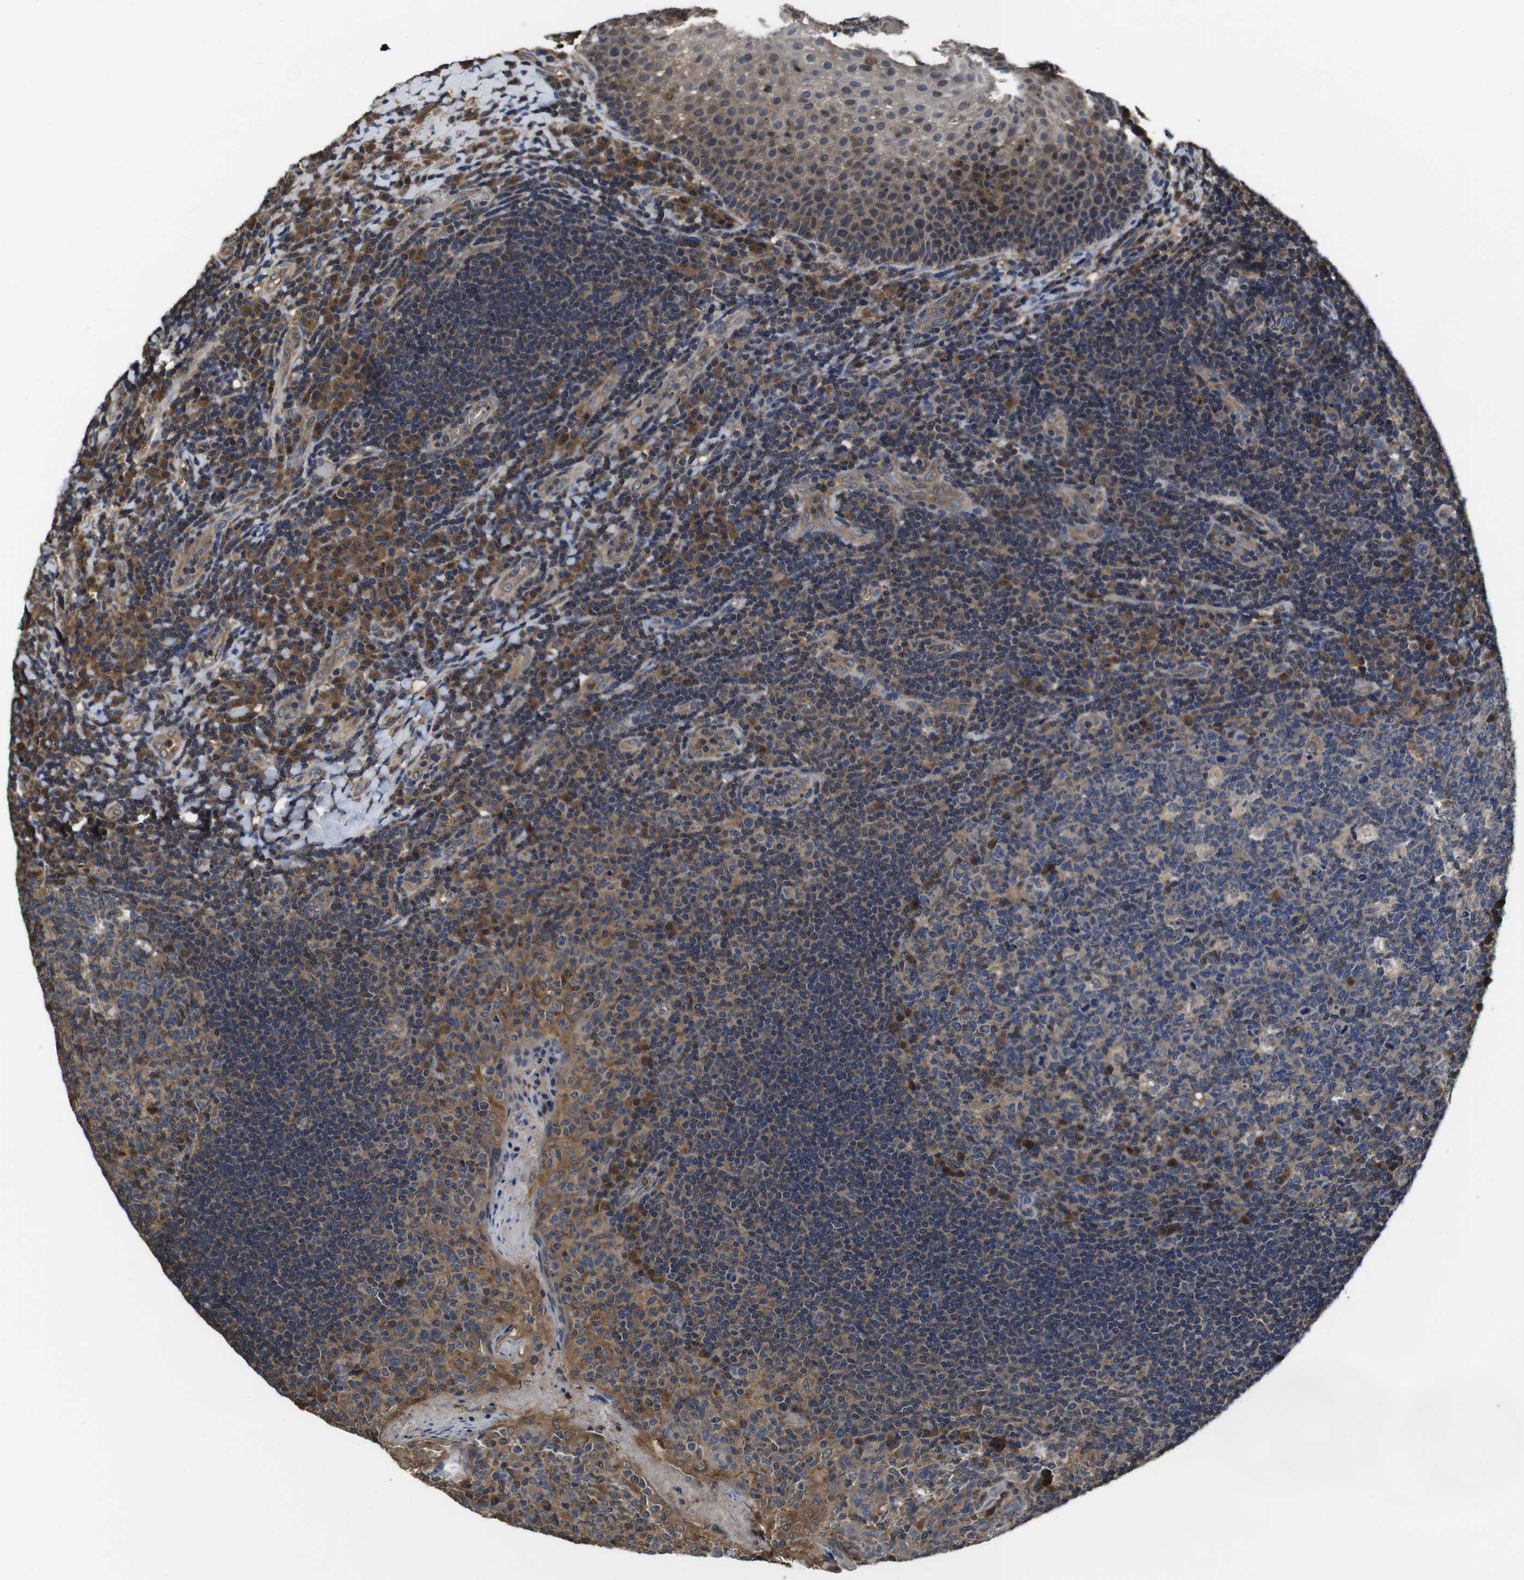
{"staining": {"intensity": "weak", "quantity": ">75%", "location": "cytoplasmic/membranous"}, "tissue": "tonsil", "cell_type": "Germinal center cells", "image_type": "normal", "snomed": [{"axis": "morphology", "description": "Normal tissue, NOS"}, {"axis": "topography", "description": "Tonsil"}], "caption": "Immunohistochemistry (DAB) staining of benign tonsil displays weak cytoplasmic/membranous protein staining in approximately >75% of germinal center cells.", "gene": "CXCL11", "patient": {"sex": "male", "age": 17}}